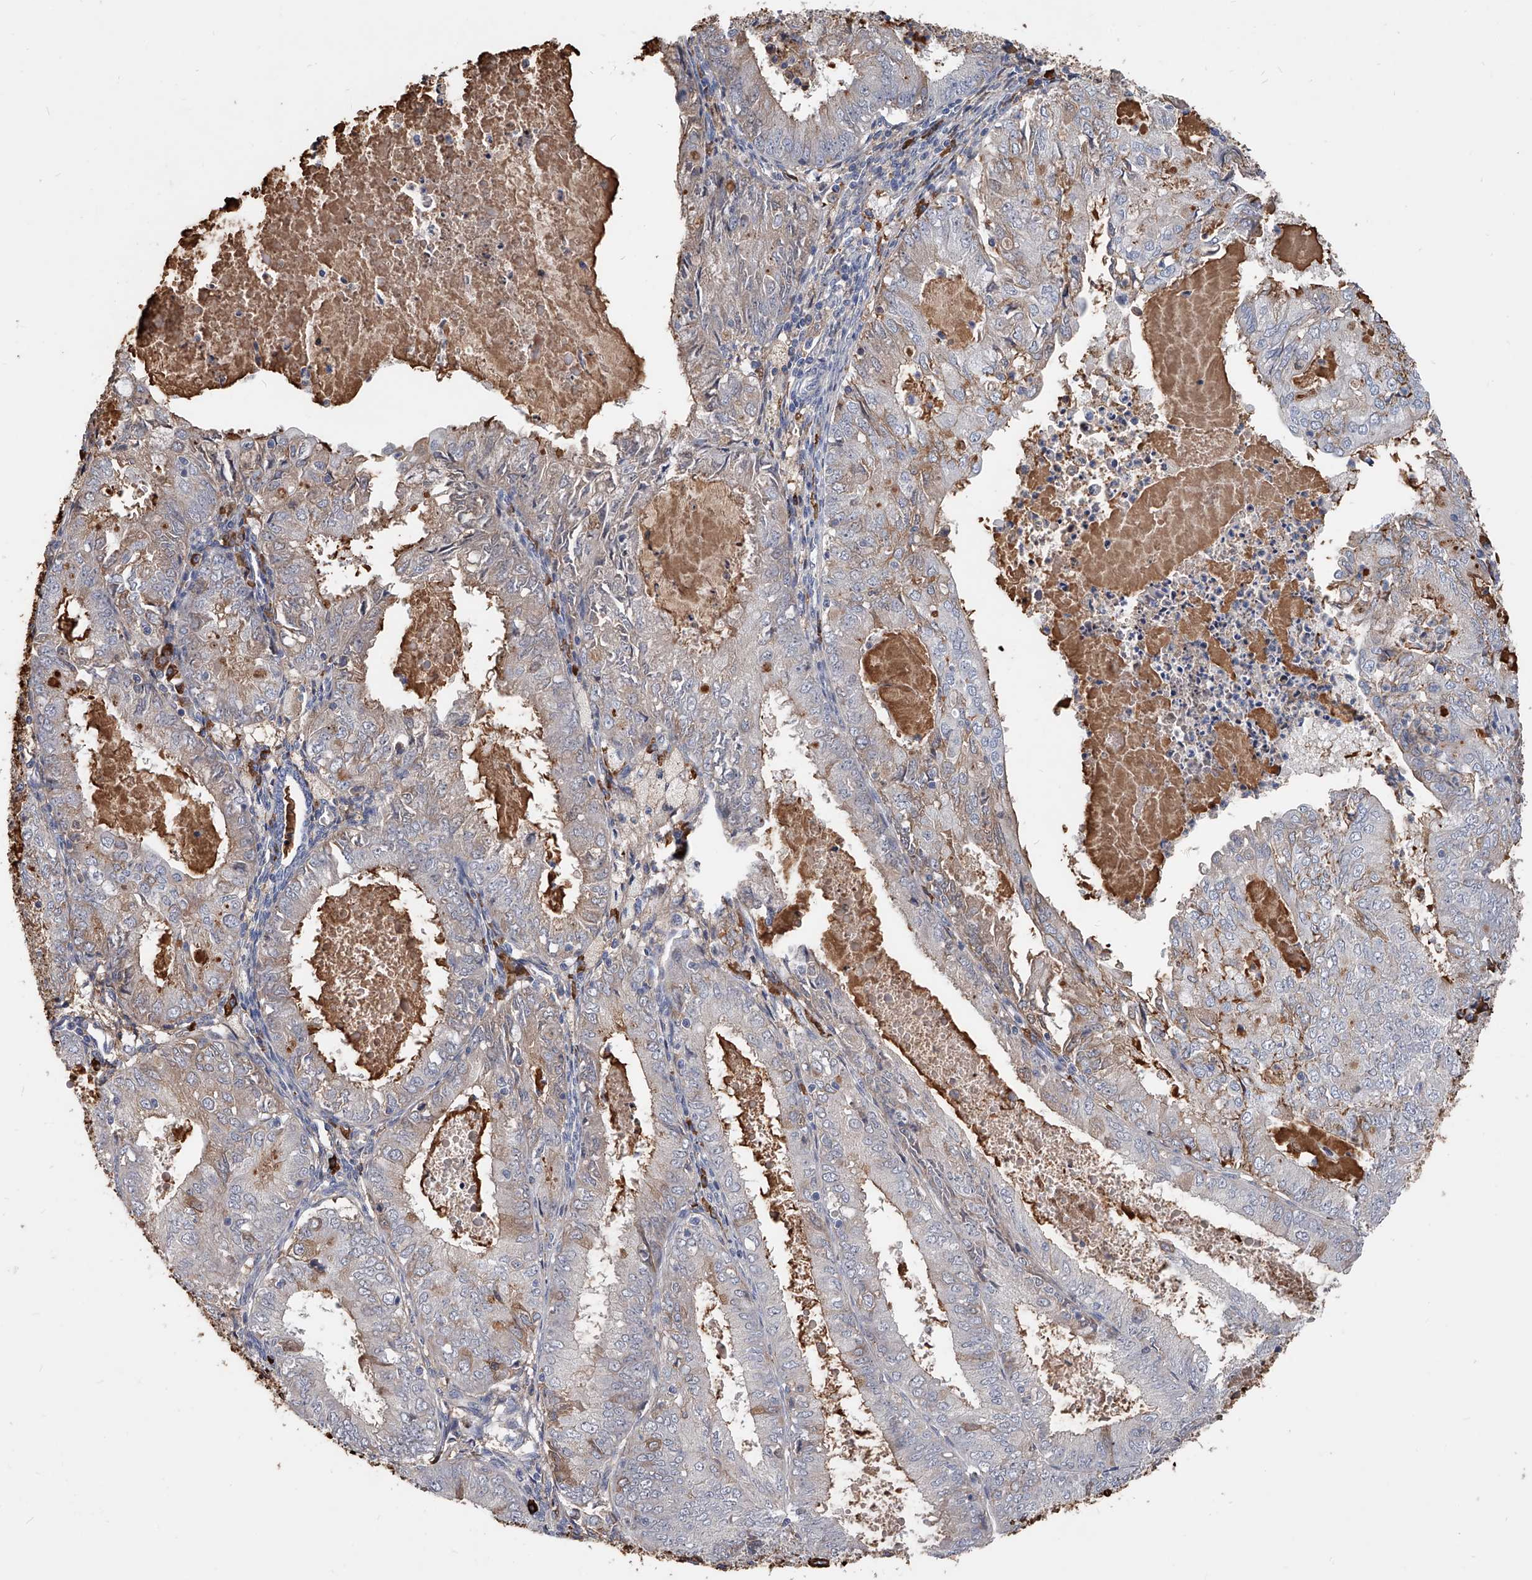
{"staining": {"intensity": "weak", "quantity": "<25%", "location": "cytoplasmic/membranous"}, "tissue": "endometrial cancer", "cell_type": "Tumor cells", "image_type": "cancer", "snomed": [{"axis": "morphology", "description": "Adenocarcinoma, NOS"}, {"axis": "topography", "description": "Endometrium"}], "caption": "Immunohistochemistry (IHC) histopathology image of endometrial cancer stained for a protein (brown), which displays no staining in tumor cells.", "gene": "ZNF25", "patient": {"sex": "female", "age": 57}}